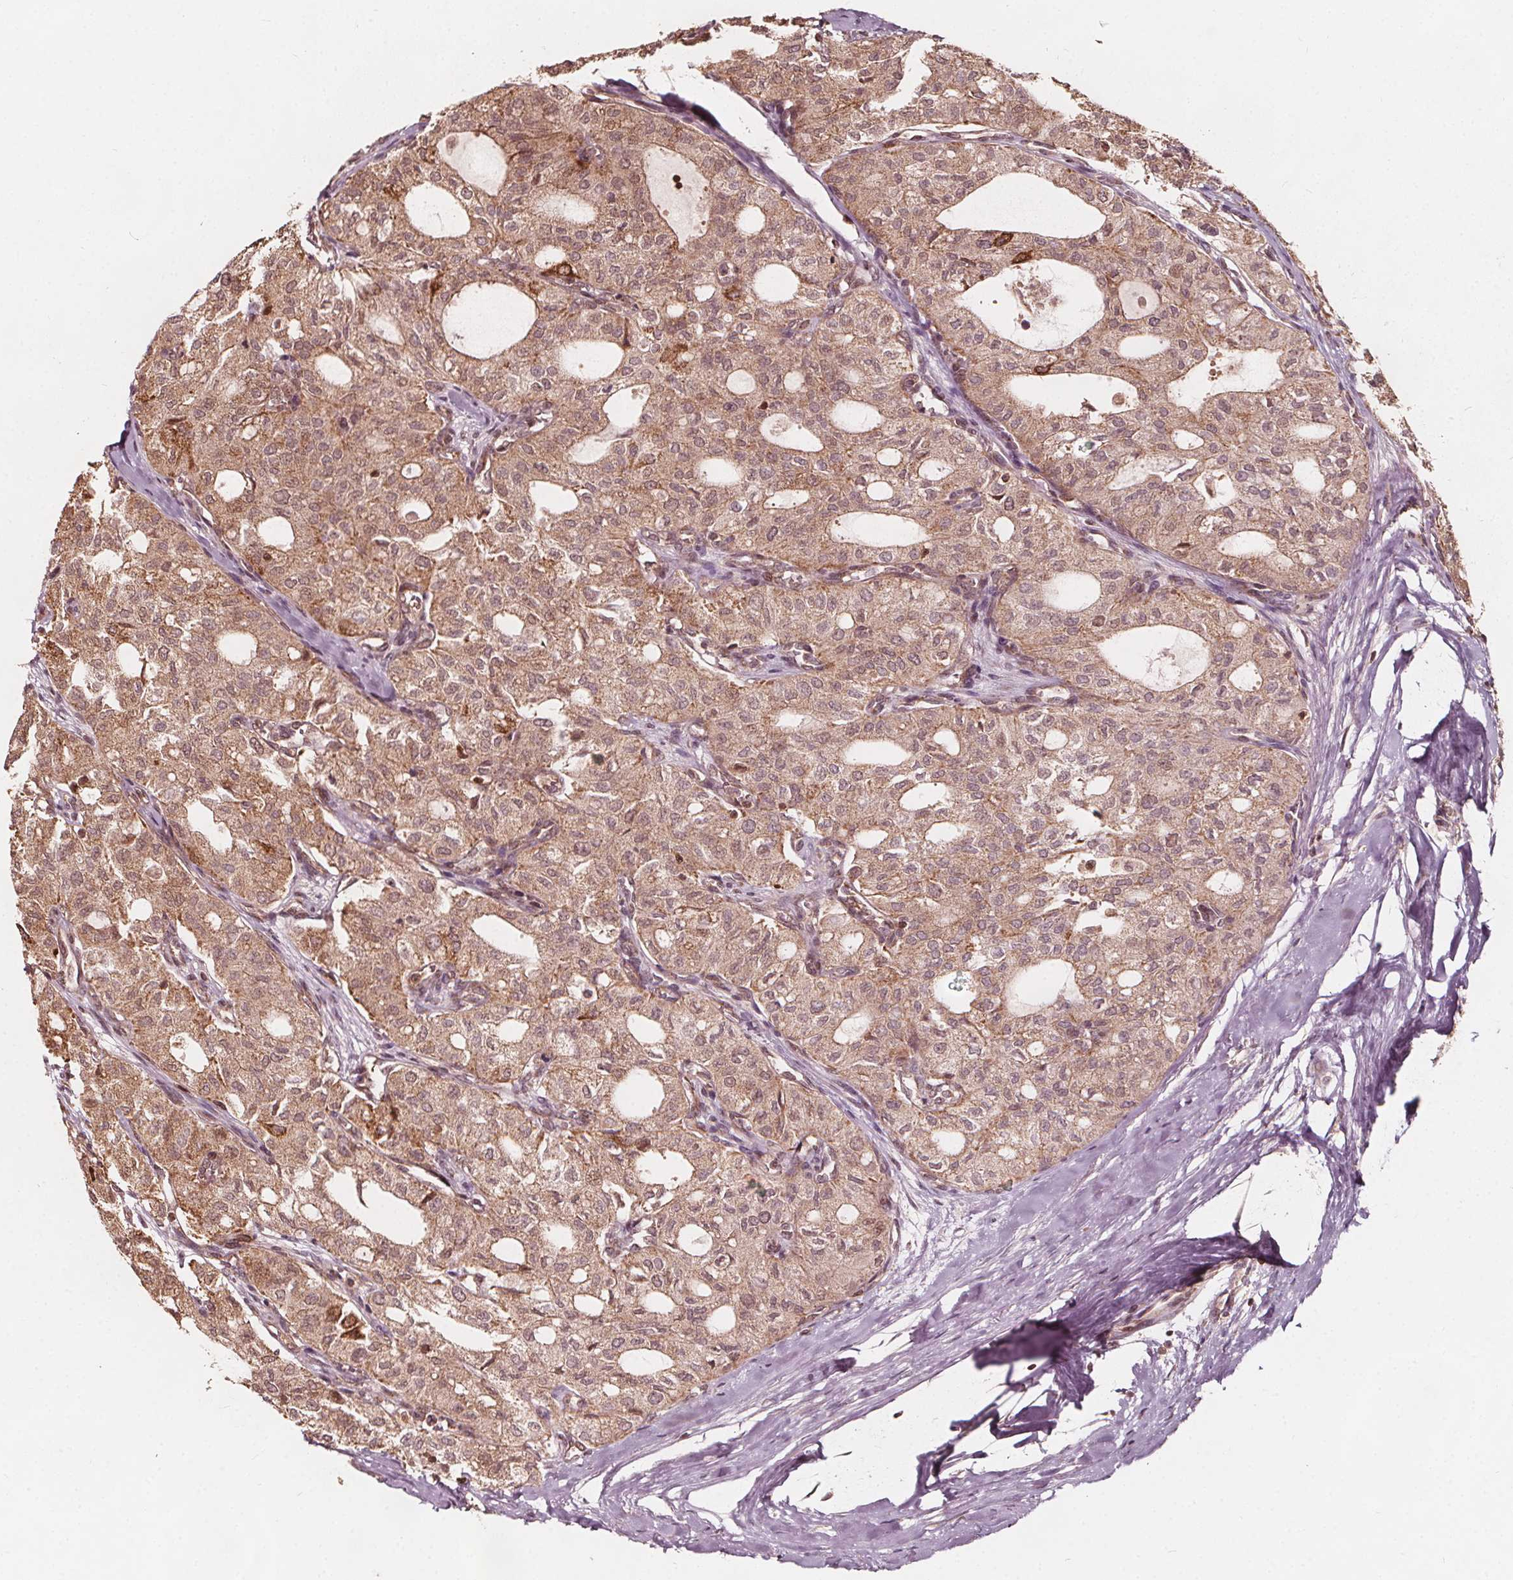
{"staining": {"intensity": "weak", "quantity": ">75%", "location": "cytoplasmic/membranous"}, "tissue": "thyroid cancer", "cell_type": "Tumor cells", "image_type": "cancer", "snomed": [{"axis": "morphology", "description": "Follicular adenoma carcinoma, NOS"}, {"axis": "topography", "description": "Thyroid gland"}], "caption": "This photomicrograph shows immunohistochemistry staining of human thyroid cancer, with low weak cytoplasmic/membranous staining in about >75% of tumor cells.", "gene": "AIP", "patient": {"sex": "male", "age": 75}}